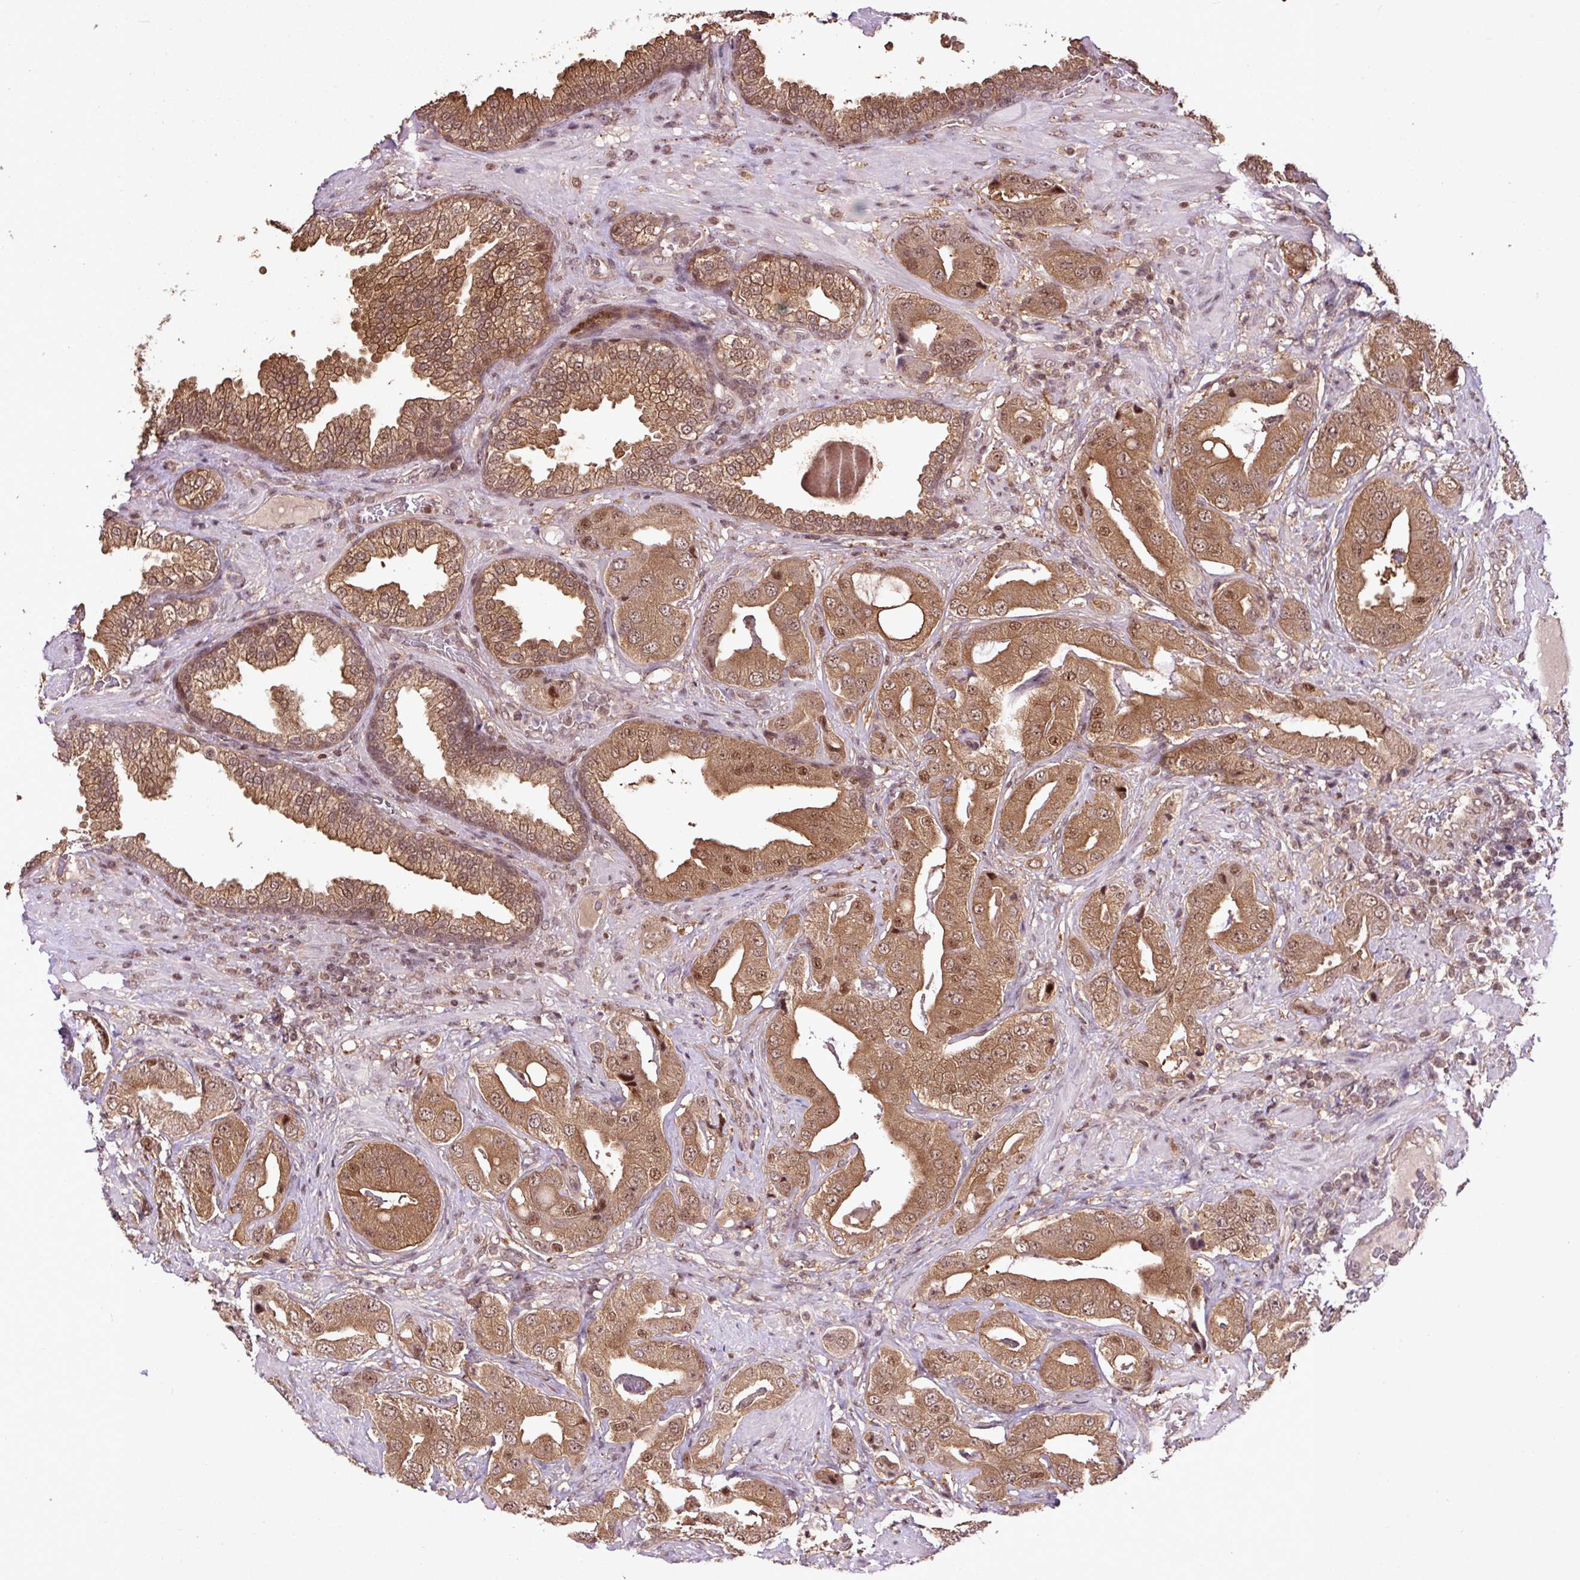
{"staining": {"intensity": "moderate", "quantity": ">75%", "location": "cytoplasmic/membranous,nuclear"}, "tissue": "prostate cancer", "cell_type": "Tumor cells", "image_type": "cancer", "snomed": [{"axis": "morphology", "description": "Adenocarcinoma, High grade"}, {"axis": "topography", "description": "Prostate"}], "caption": "A histopathology image showing moderate cytoplasmic/membranous and nuclear staining in approximately >75% of tumor cells in adenocarcinoma (high-grade) (prostate), as visualized by brown immunohistochemical staining.", "gene": "ITPKC", "patient": {"sex": "male", "age": 63}}